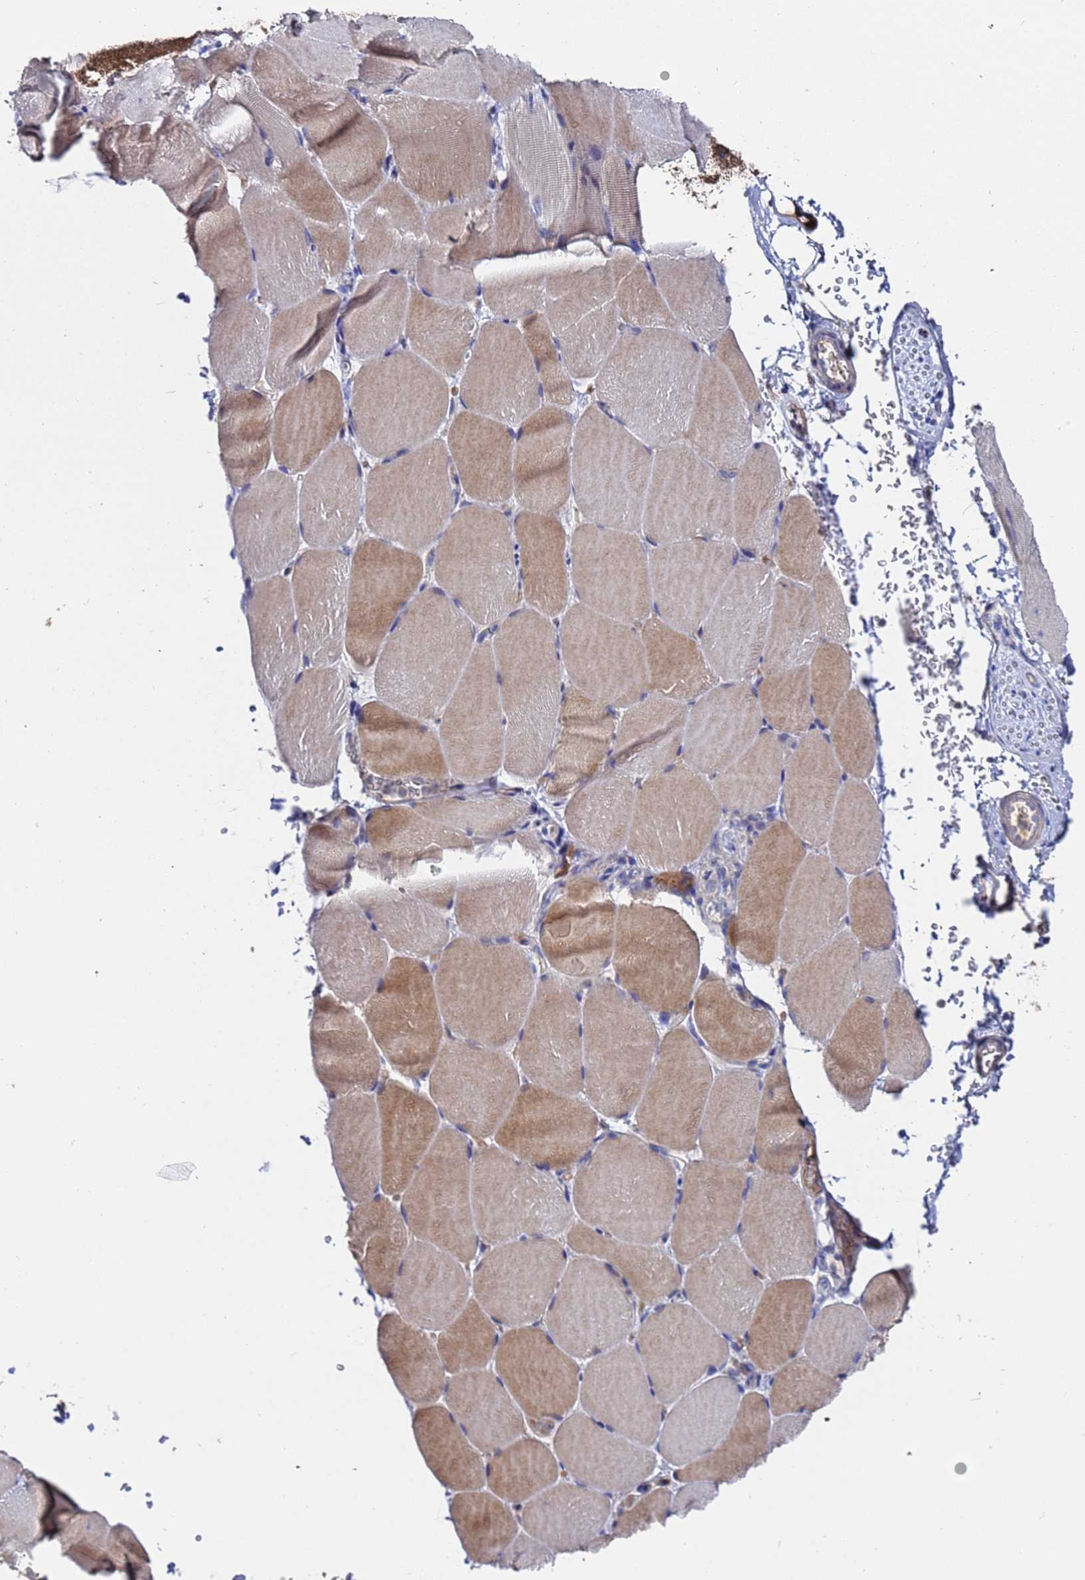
{"staining": {"intensity": "moderate", "quantity": "<25%", "location": "cytoplasmic/membranous"}, "tissue": "skeletal muscle", "cell_type": "Myocytes", "image_type": "normal", "snomed": [{"axis": "morphology", "description": "Normal tissue, NOS"}, {"axis": "topography", "description": "Skeletal muscle"}, {"axis": "topography", "description": "Parathyroid gland"}], "caption": "Immunohistochemistry (IHC) micrograph of benign human skeletal muscle stained for a protein (brown), which displays low levels of moderate cytoplasmic/membranous expression in approximately <25% of myocytes.", "gene": "TCP10L", "patient": {"sex": "female", "age": 37}}